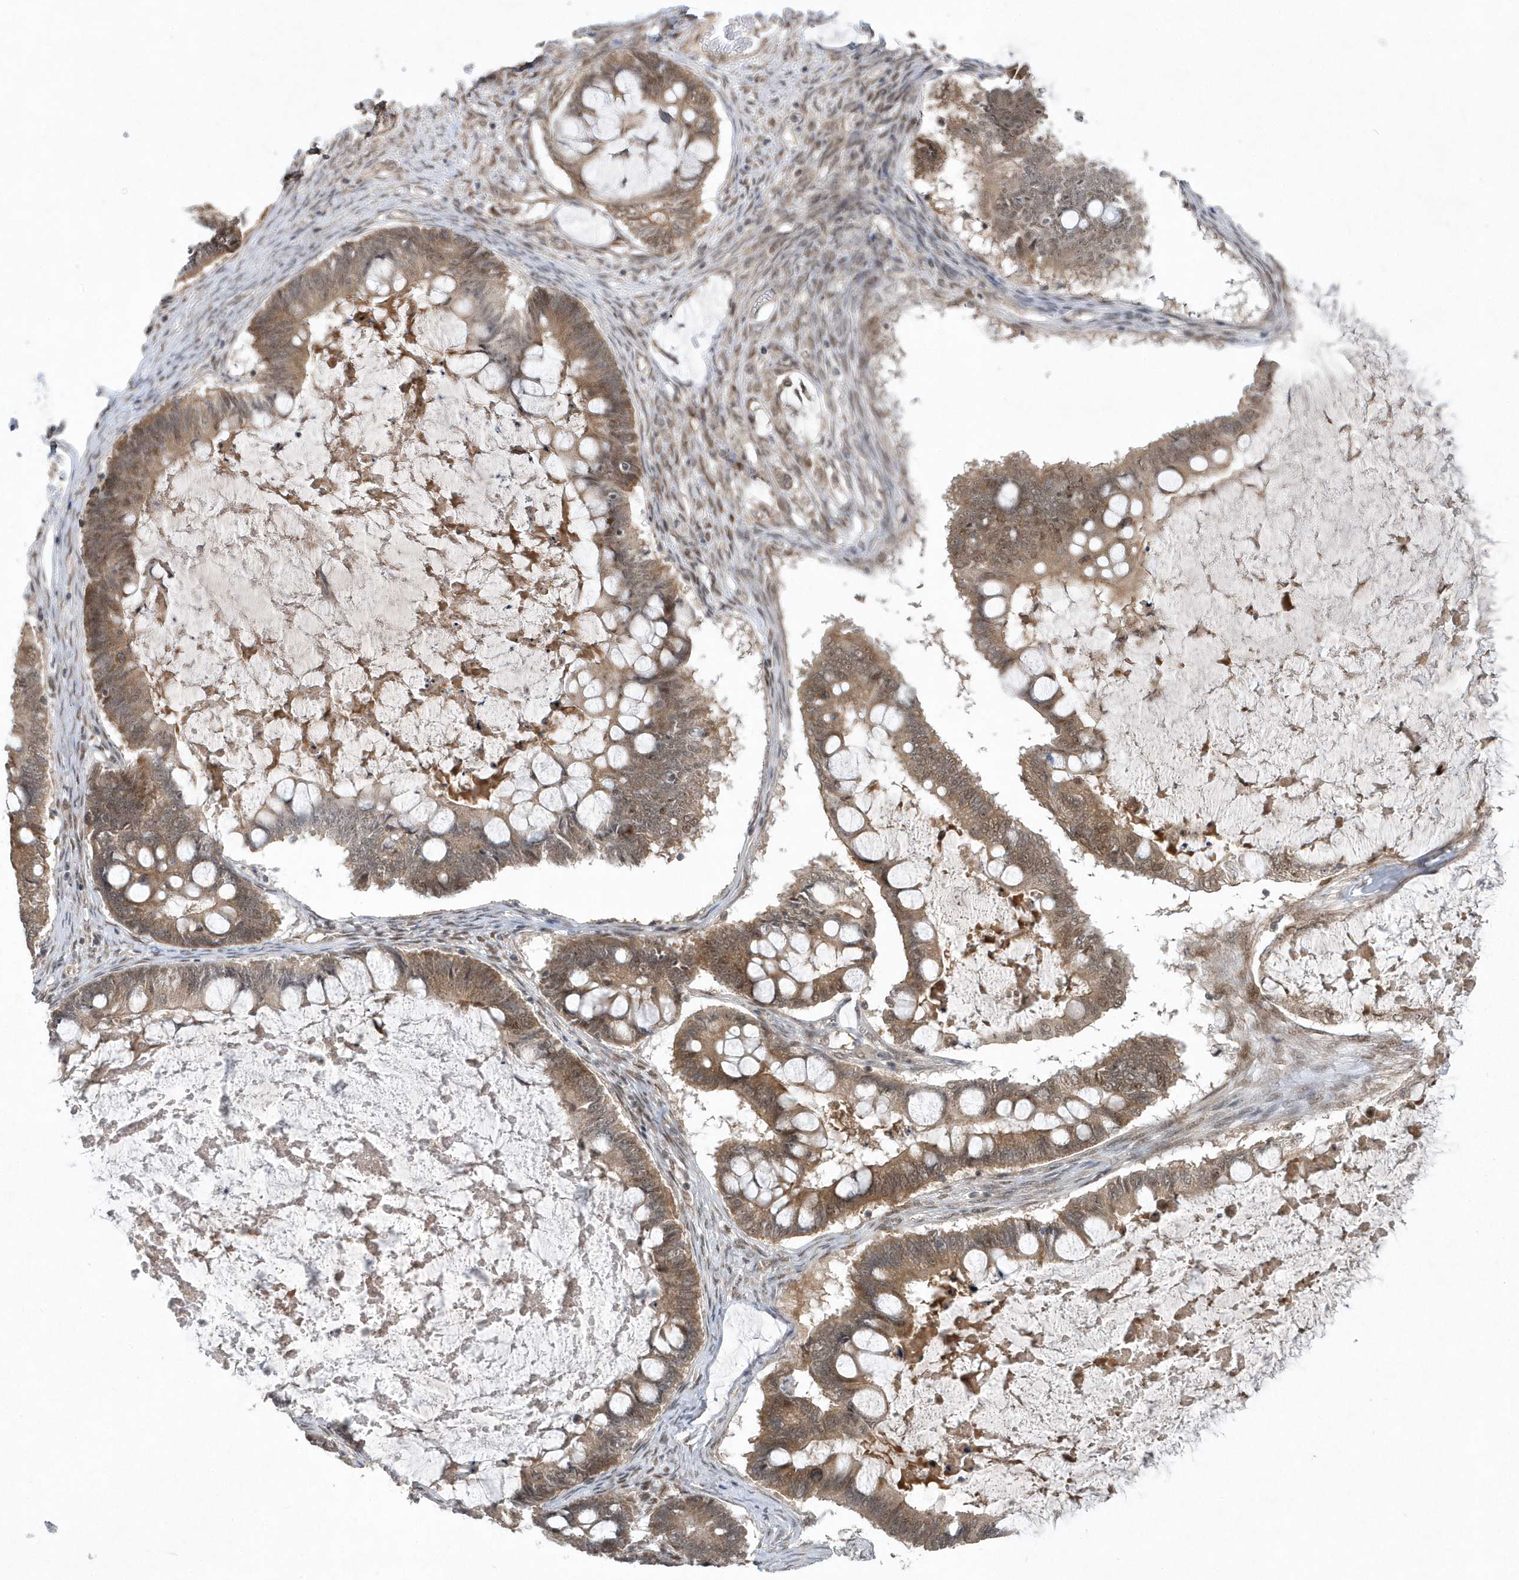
{"staining": {"intensity": "moderate", "quantity": ">75%", "location": "cytoplasmic/membranous,nuclear"}, "tissue": "ovarian cancer", "cell_type": "Tumor cells", "image_type": "cancer", "snomed": [{"axis": "morphology", "description": "Cystadenocarcinoma, mucinous, NOS"}, {"axis": "topography", "description": "Ovary"}], "caption": "About >75% of tumor cells in ovarian mucinous cystadenocarcinoma exhibit moderate cytoplasmic/membranous and nuclear protein positivity as visualized by brown immunohistochemical staining.", "gene": "MXI1", "patient": {"sex": "female", "age": 61}}